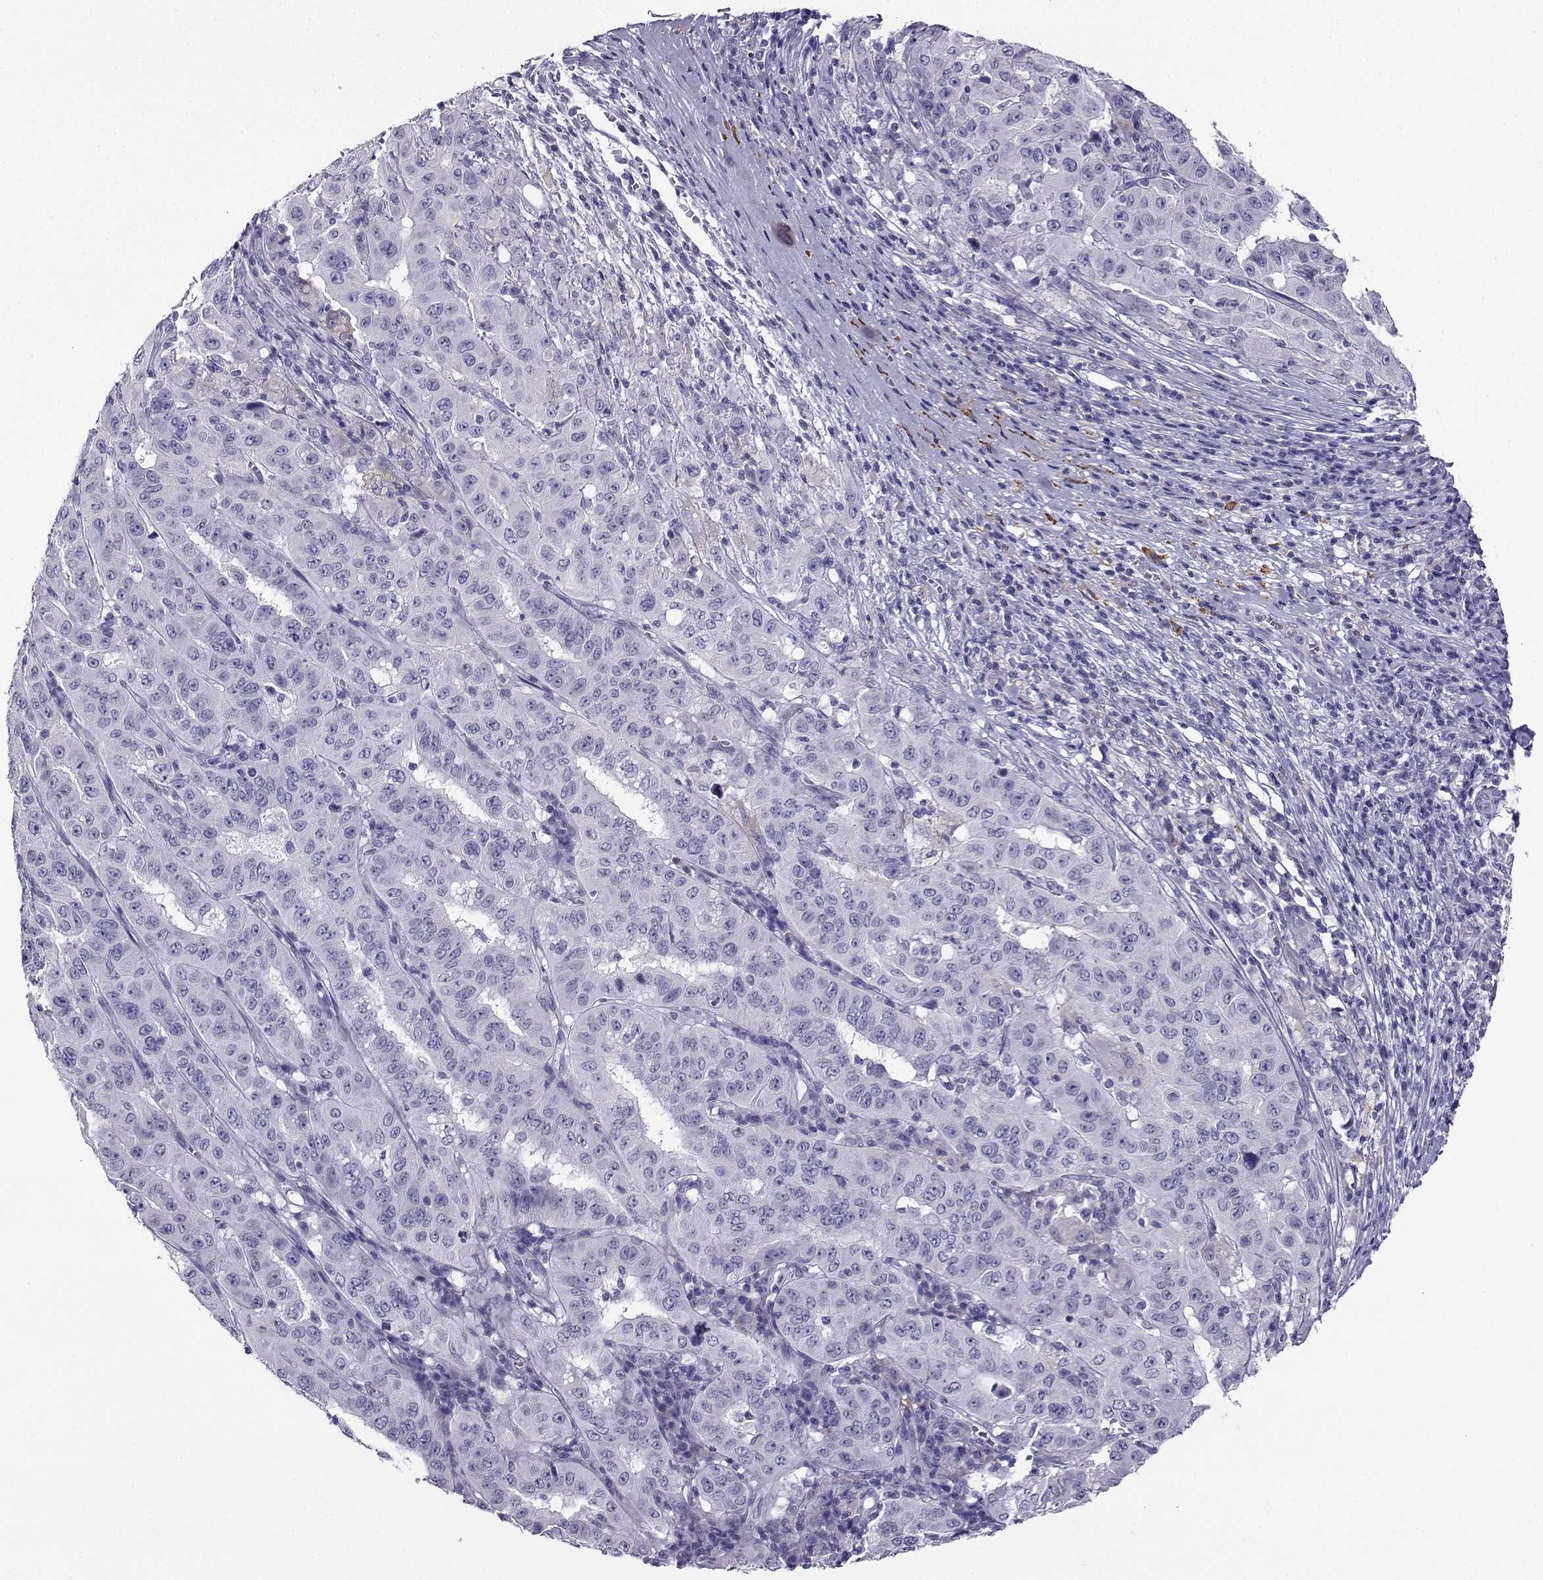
{"staining": {"intensity": "negative", "quantity": "none", "location": "none"}, "tissue": "pancreatic cancer", "cell_type": "Tumor cells", "image_type": "cancer", "snomed": [{"axis": "morphology", "description": "Adenocarcinoma, NOS"}, {"axis": "topography", "description": "Pancreas"}], "caption": "Immunohistochemistry (IHC) micrograph of neoplastic tissue: human pancreatic adenocarcinoma stained with DAB reveals no significant protein positivity in tumor cells.", "gene": "LINGO1", "patient": {"sex": "male", "age": 63}}